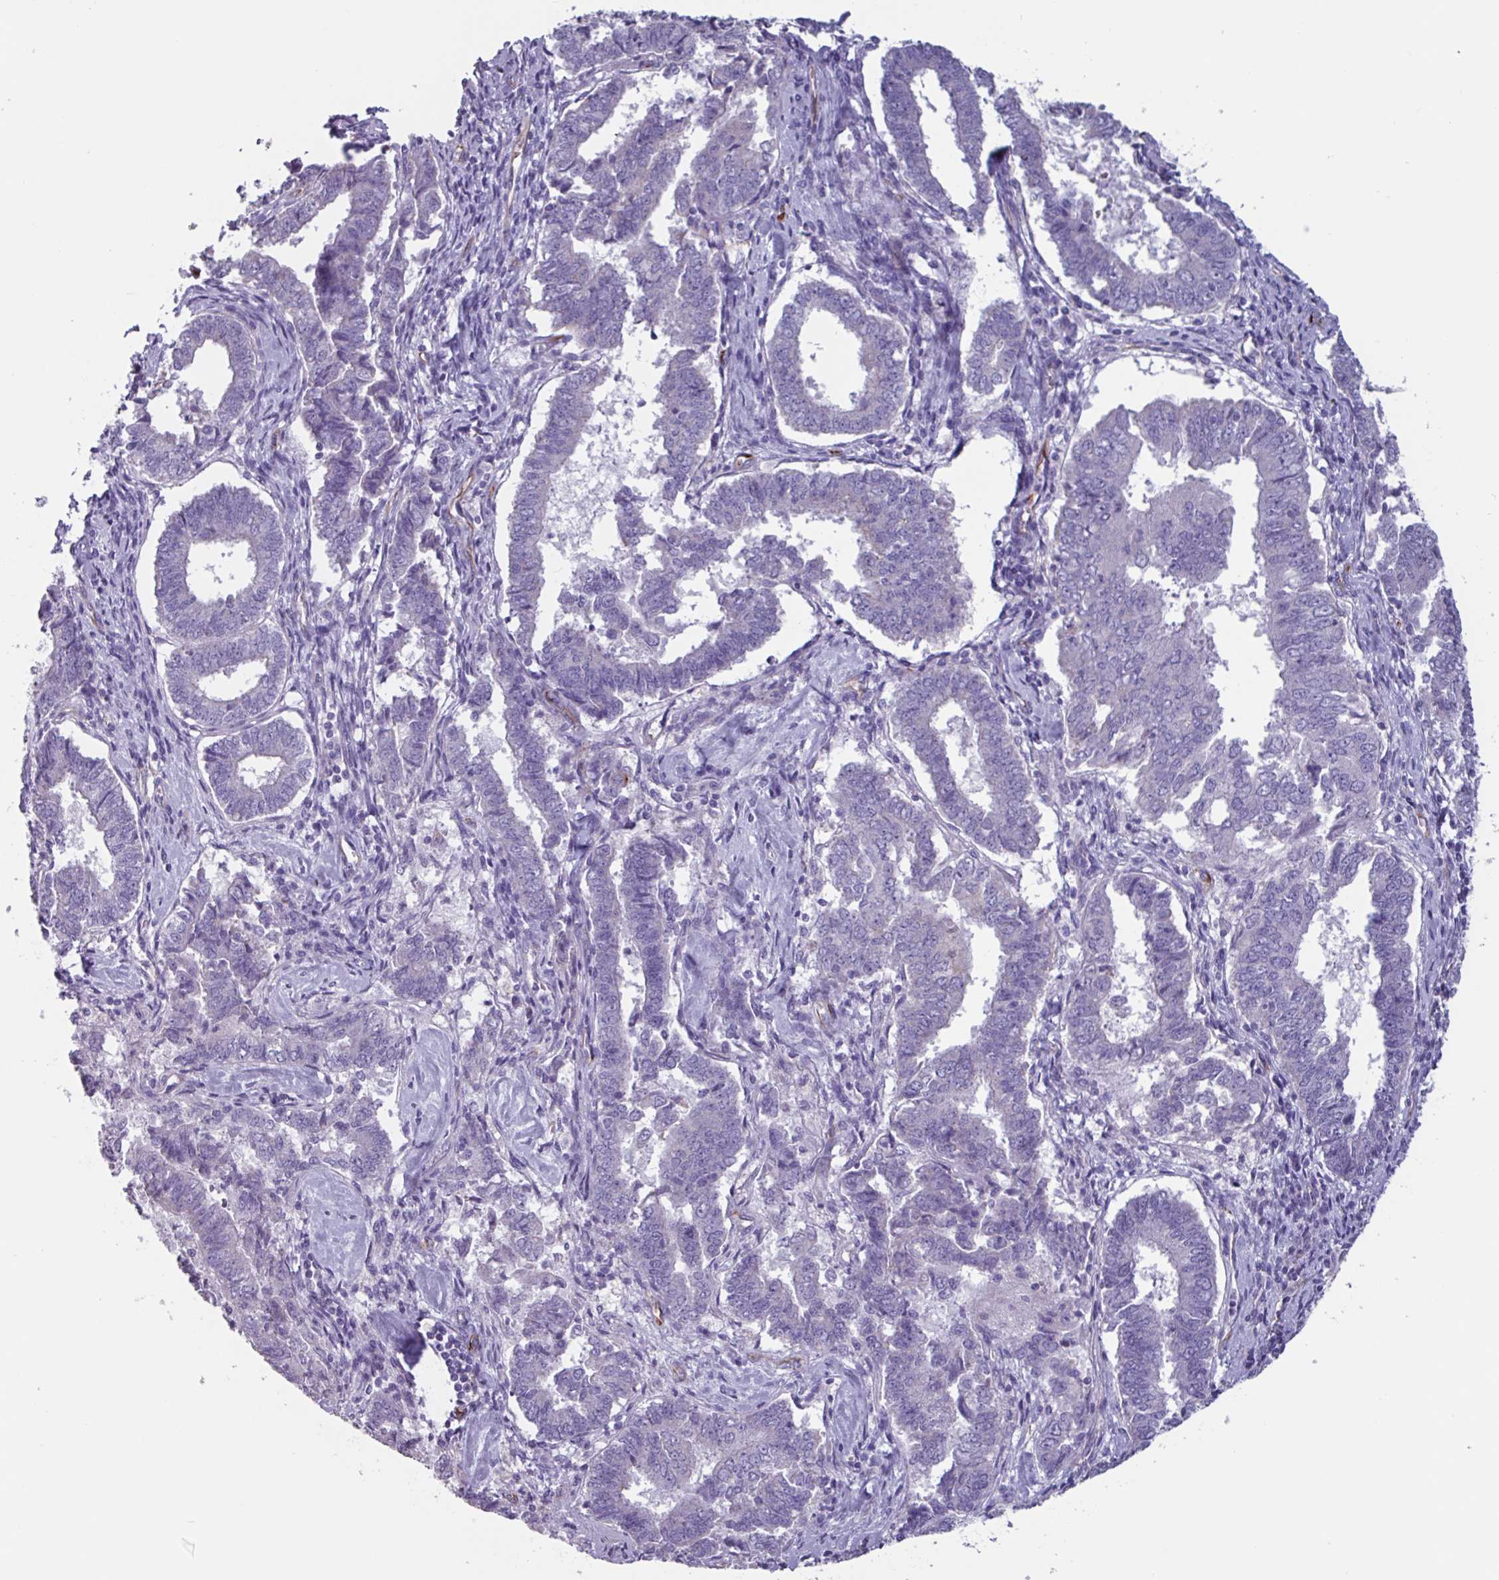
{"staining": {"intensity": "negative", "quantity": "none", "location": "none"}, "tissue": "endometrial cancer", "cell_type": "Tumor cells", "image_type": "cancer", "snomed": [{"axis": "morphology", "description": "Adenocarcinoma, NOS"}, {"axis": "topography", "description": "Endometrium"}], "caption": "Human endometrial cancer stained for a protein using immunohistochemistry exhibits no staining in tumor cells.", "gene": "BTD", "patient": {"sex": "female", "age": 72}}